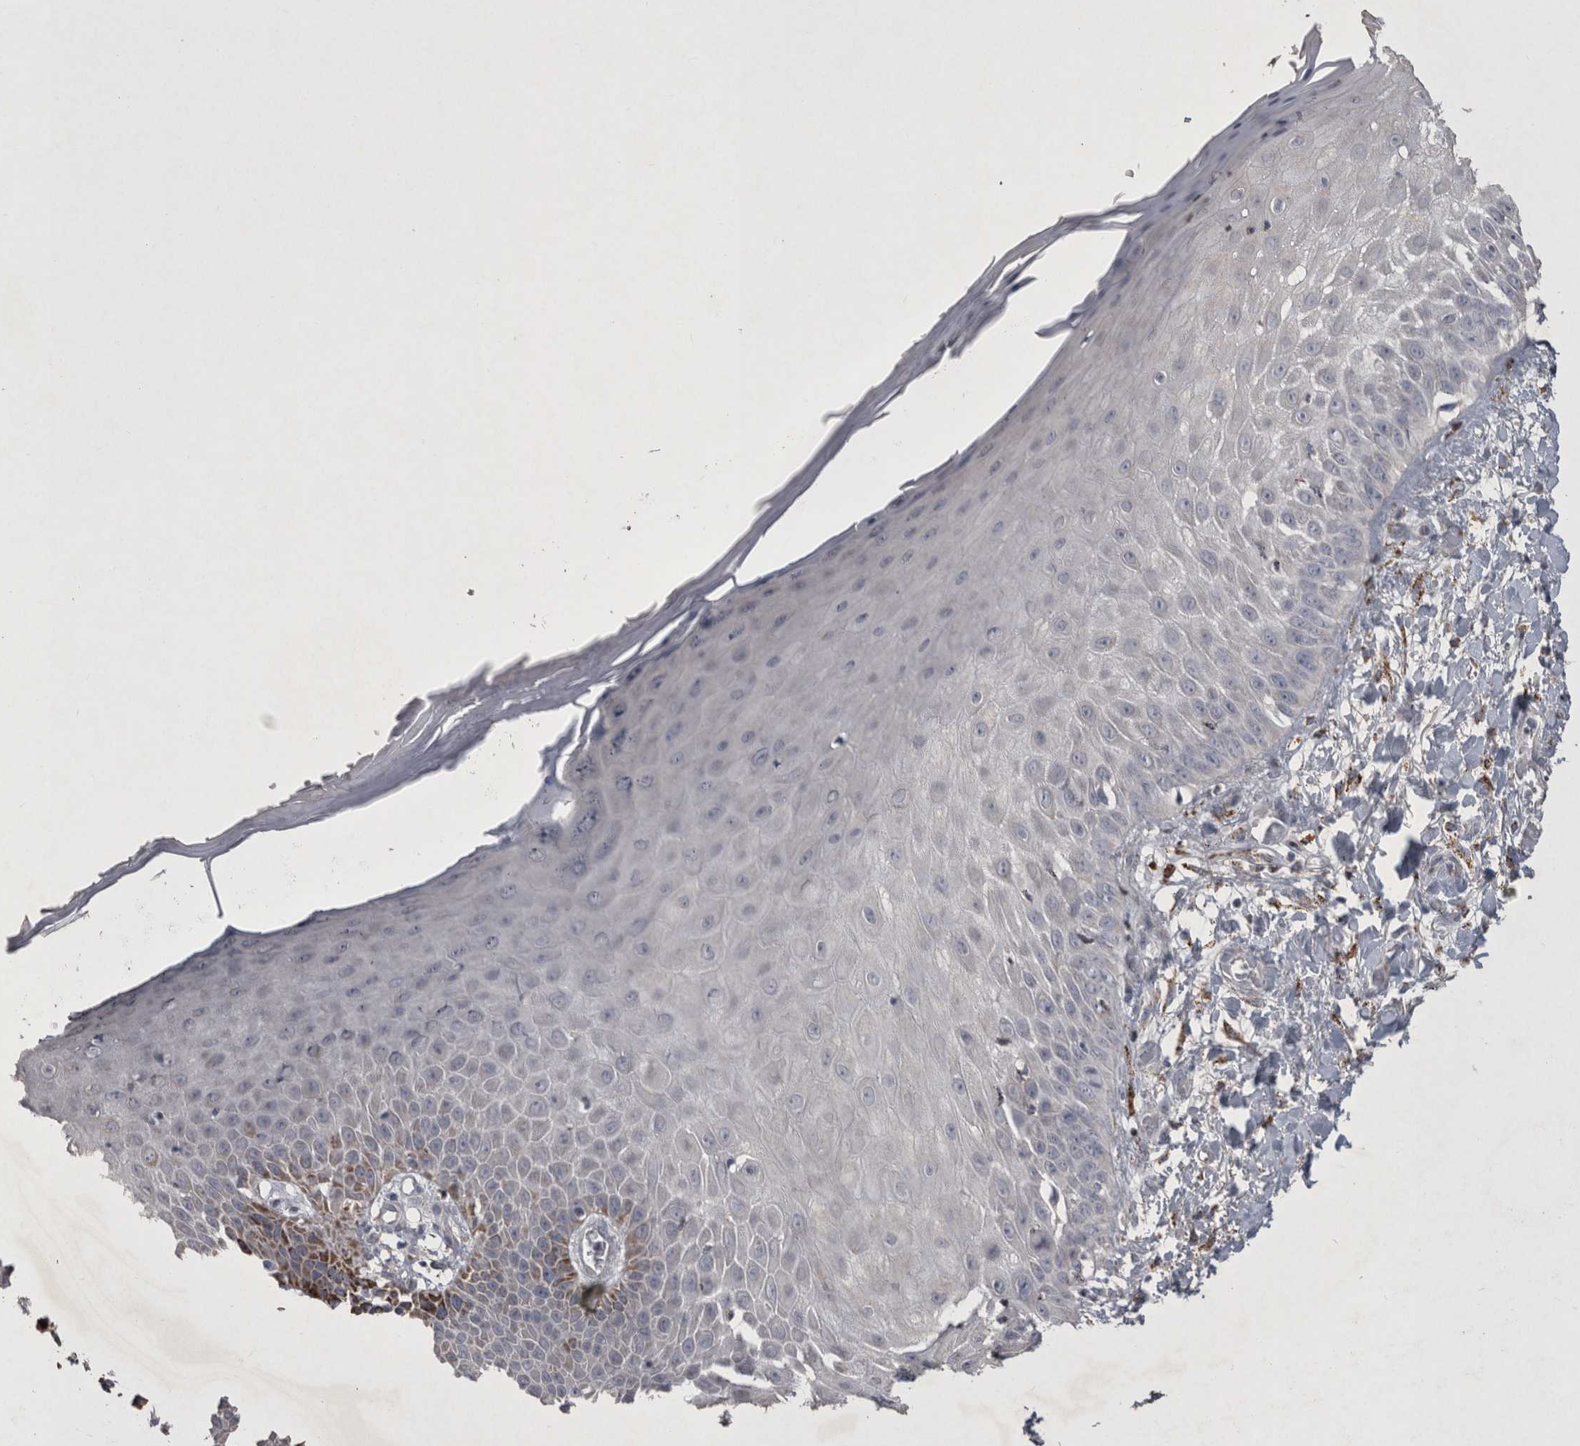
{"staining": {"intensity": "moderate", "quantity": "<25%", "location": "cytoplasmic/membranous"}, "tissue": "skin", "cell_type": "Fibroblasts", "image_type": "normal", "snomed": [{"axis": "morphology", "description": "Normal tissue, NOS"}, {"axis": "morphology", "description": "Inflammation, NOS"}, {"axis": "topography", "description": "Skin"}], "caption": "Skin was stained to show a protein in brown. There is low levels of moderate cytoplasmic/membranous positivity in about <25% of fibroblasts. (brown staining indicates protein expression, while blue staining denotes nuclei).", "gene": "DKK3", "patient": {"sex": "female", "age": 44}}